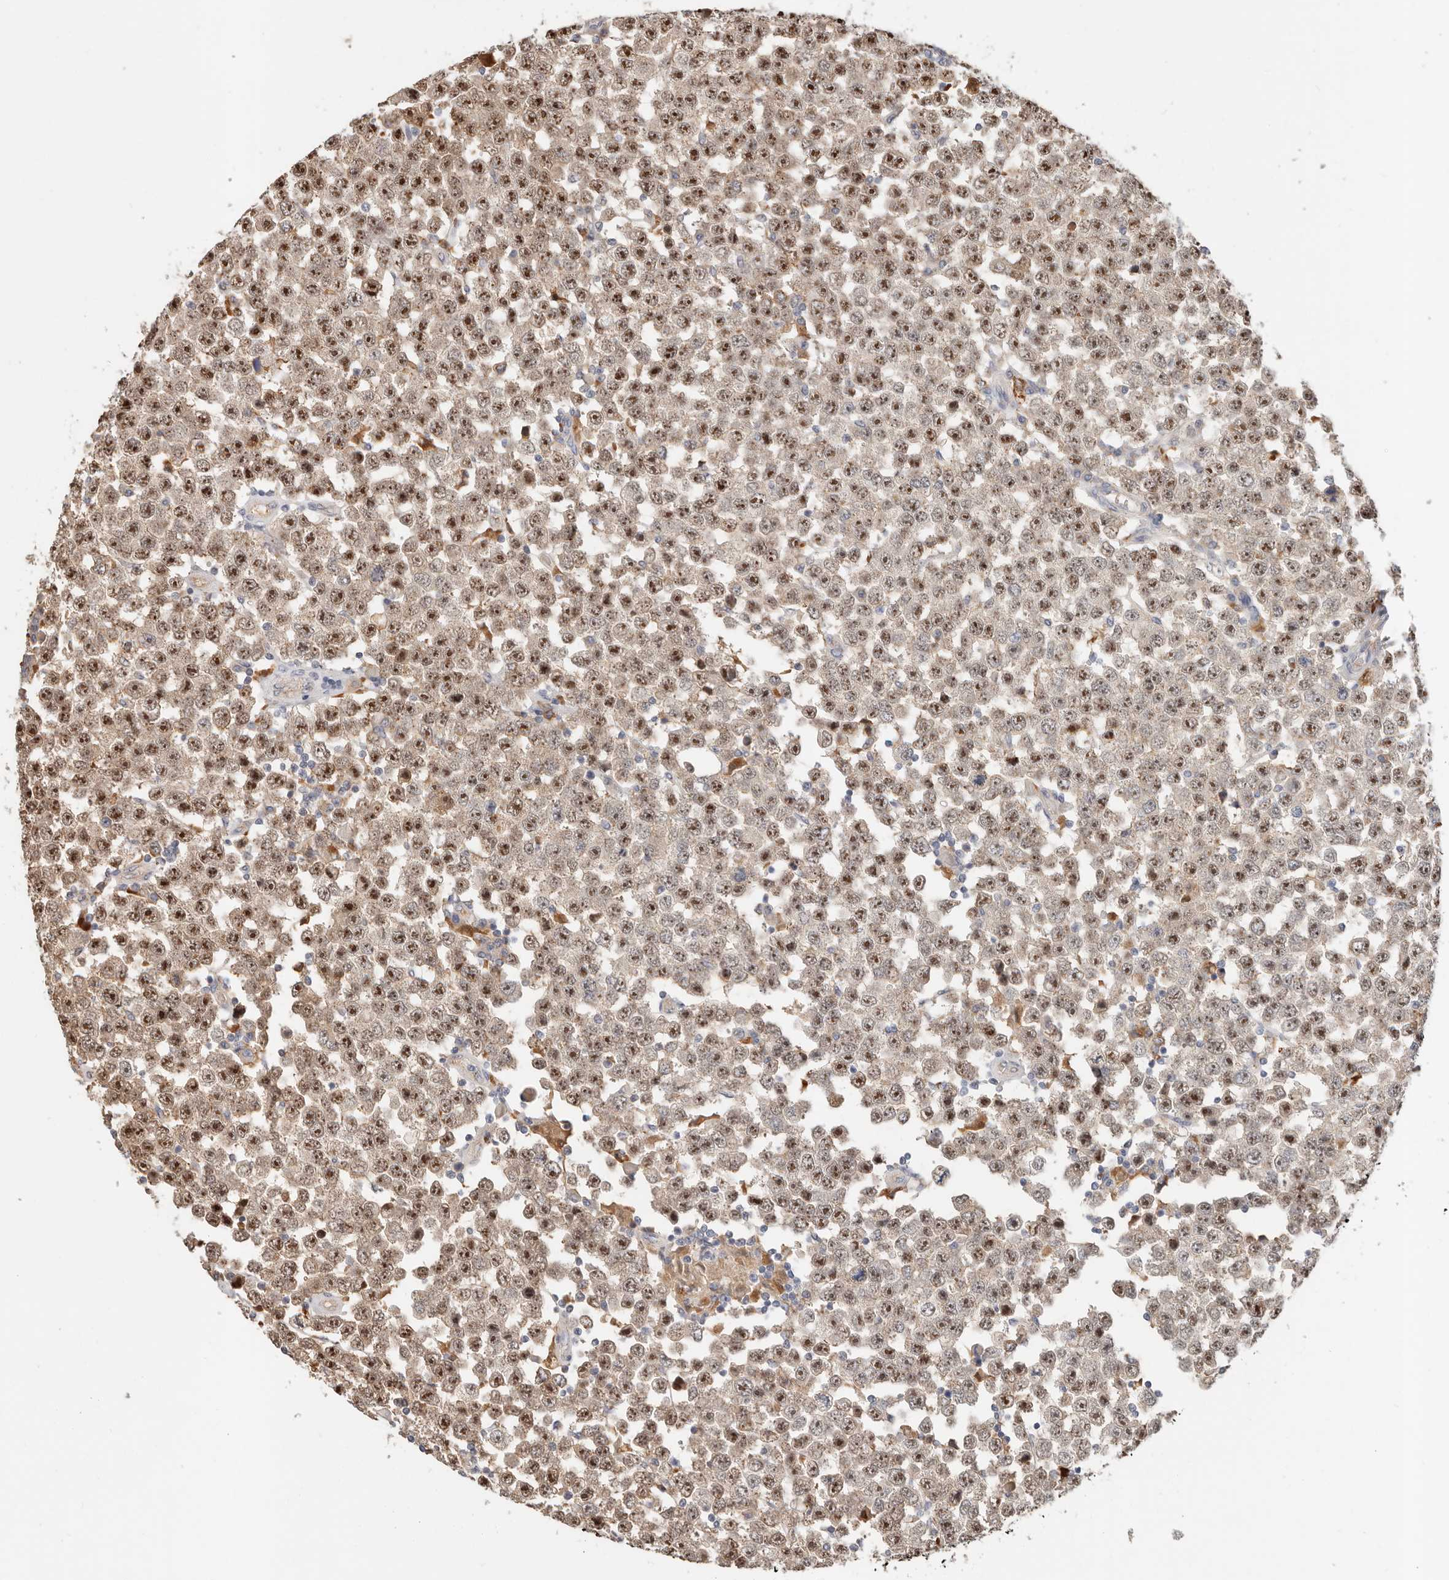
{"staining": {"intensity": "strong", "quantity": ">75%", "location": "nuclear"}, "tissue": "testis cancer", "cell_type": "Tumor cells", "image_type": "cancer", "snomed": [{"axis": "morphology", "description": "Seminoma, NOS"}, {"axis": "topography", "description": "Testis"}], "caption": "Brown immunohistochemical staining in testis cancer (seminoma) exhibits strong nuclear positivity in about >75% of tumor cells. The protein is stained brown, and the nuclei are stained in blue (DAB (3,3'-diaminobenzidine) IHC with brightfield microscopy, high magnification).", "gene": "ZRANB1", "patient": {"sex": "male", "age": 28}}